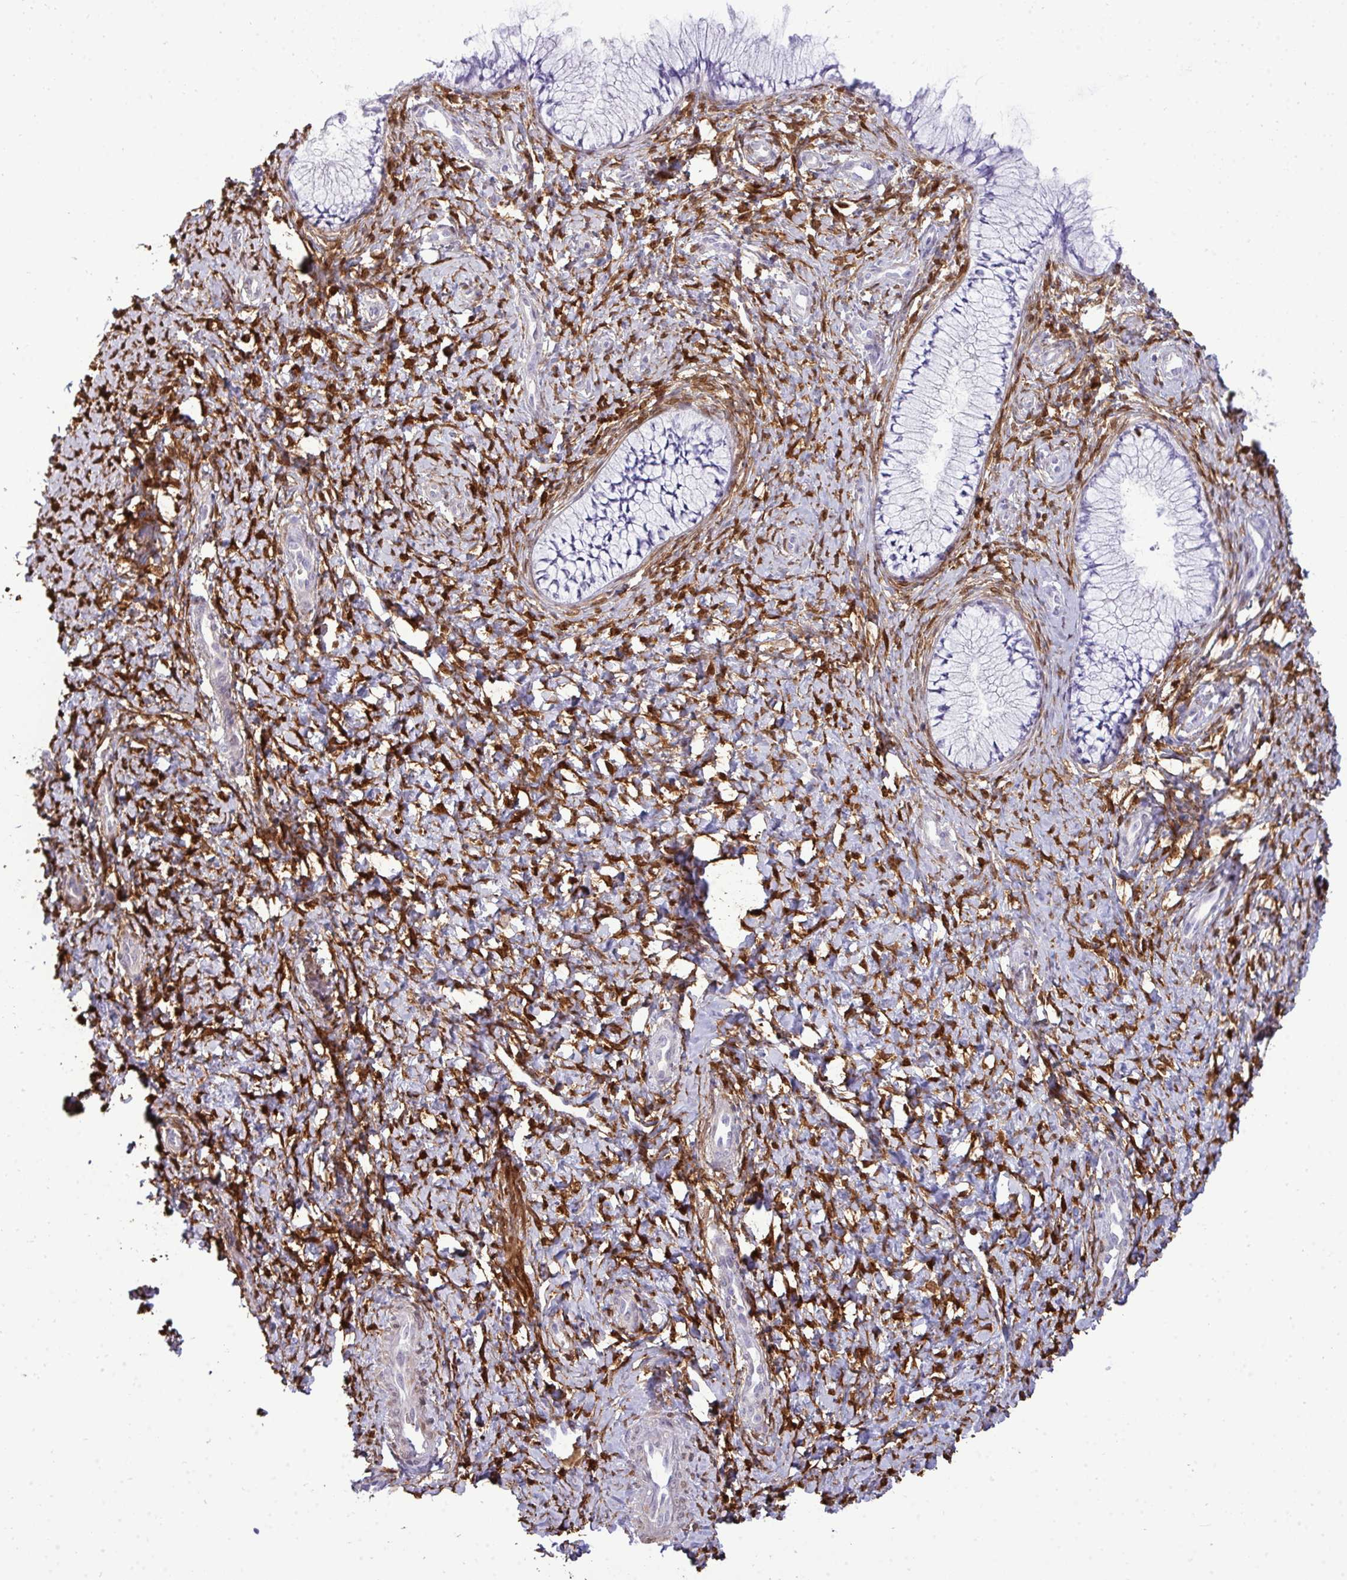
{"staining": {"intensity": "negative", "quantity": "none", "location": "none"}, "tissue": "cervix", "cell_type": "Glandular cells", "image_type": "normal", "snomed": [{"axis": "morphology", "description": "Normal tissue, NOS"}, {"axis": "topography", "description": "Cervix"}], "caption": "Protein analysis of normal cervix shows no significant expression in glandular cells. (DAB (3,3'-diaminobenzidine) immunohistochemistry visualized using brightfield microscopy, high magnification).", "gene": "HSPB6", "patient": {"sex": "female", "age": 37}}